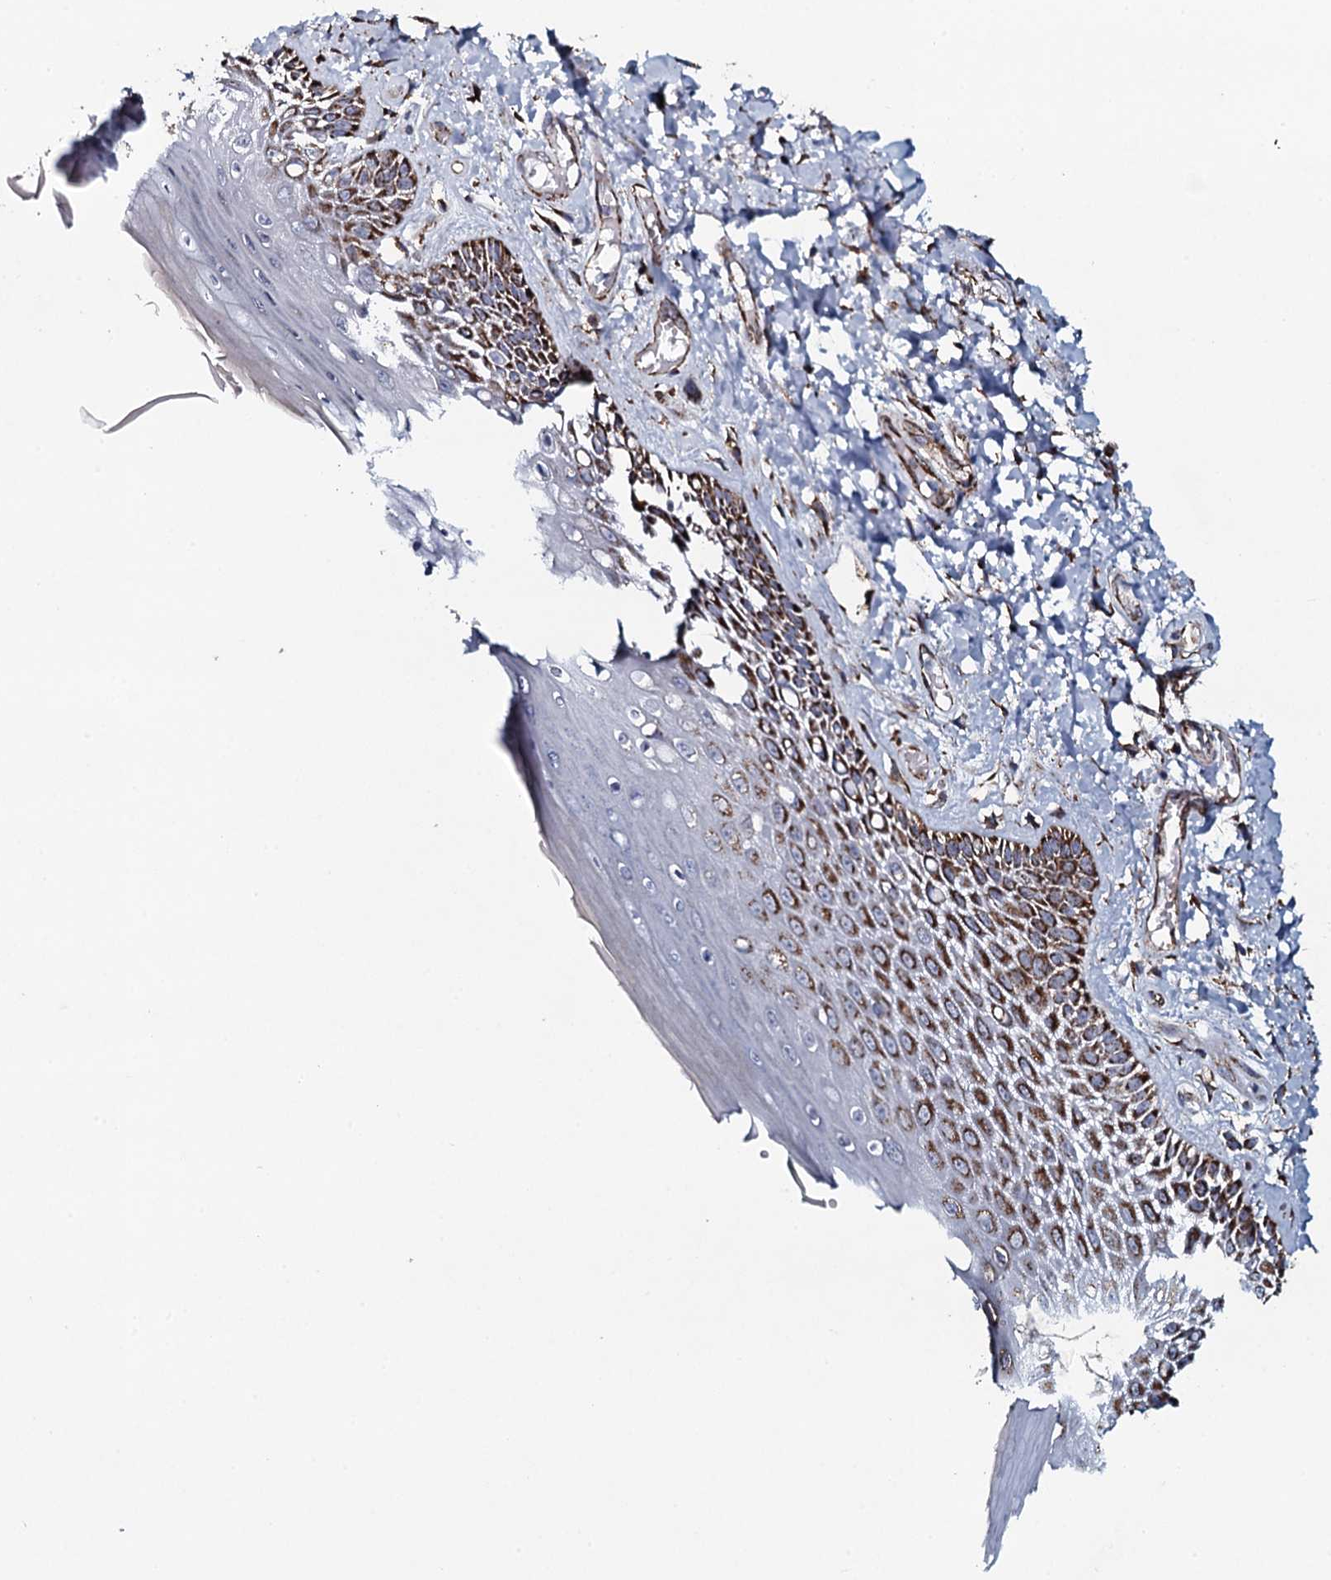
{"staining": {"intensity": "strong", "quantity": ">75%", "location": "cytoplasmic/membranous"}, "tissue": "skin", "cell_type": "Epidermal cells", "image_type": "normal", "snomed": [{"axis": "morphology", "description": "Normal tissue, NOS"}, {"axis": "topography", "description": "Anal"}], "caption": "Immunohistochemistry (IHC) (DAB (3,3'-diaminobenzidine)) staining of benign human skin reveals strong cytoplasmic/membranous protein expression in approximately >75% of epidermal cells.", "gene": "EVC2", "patient": {"sex": "male", "age": 78}}